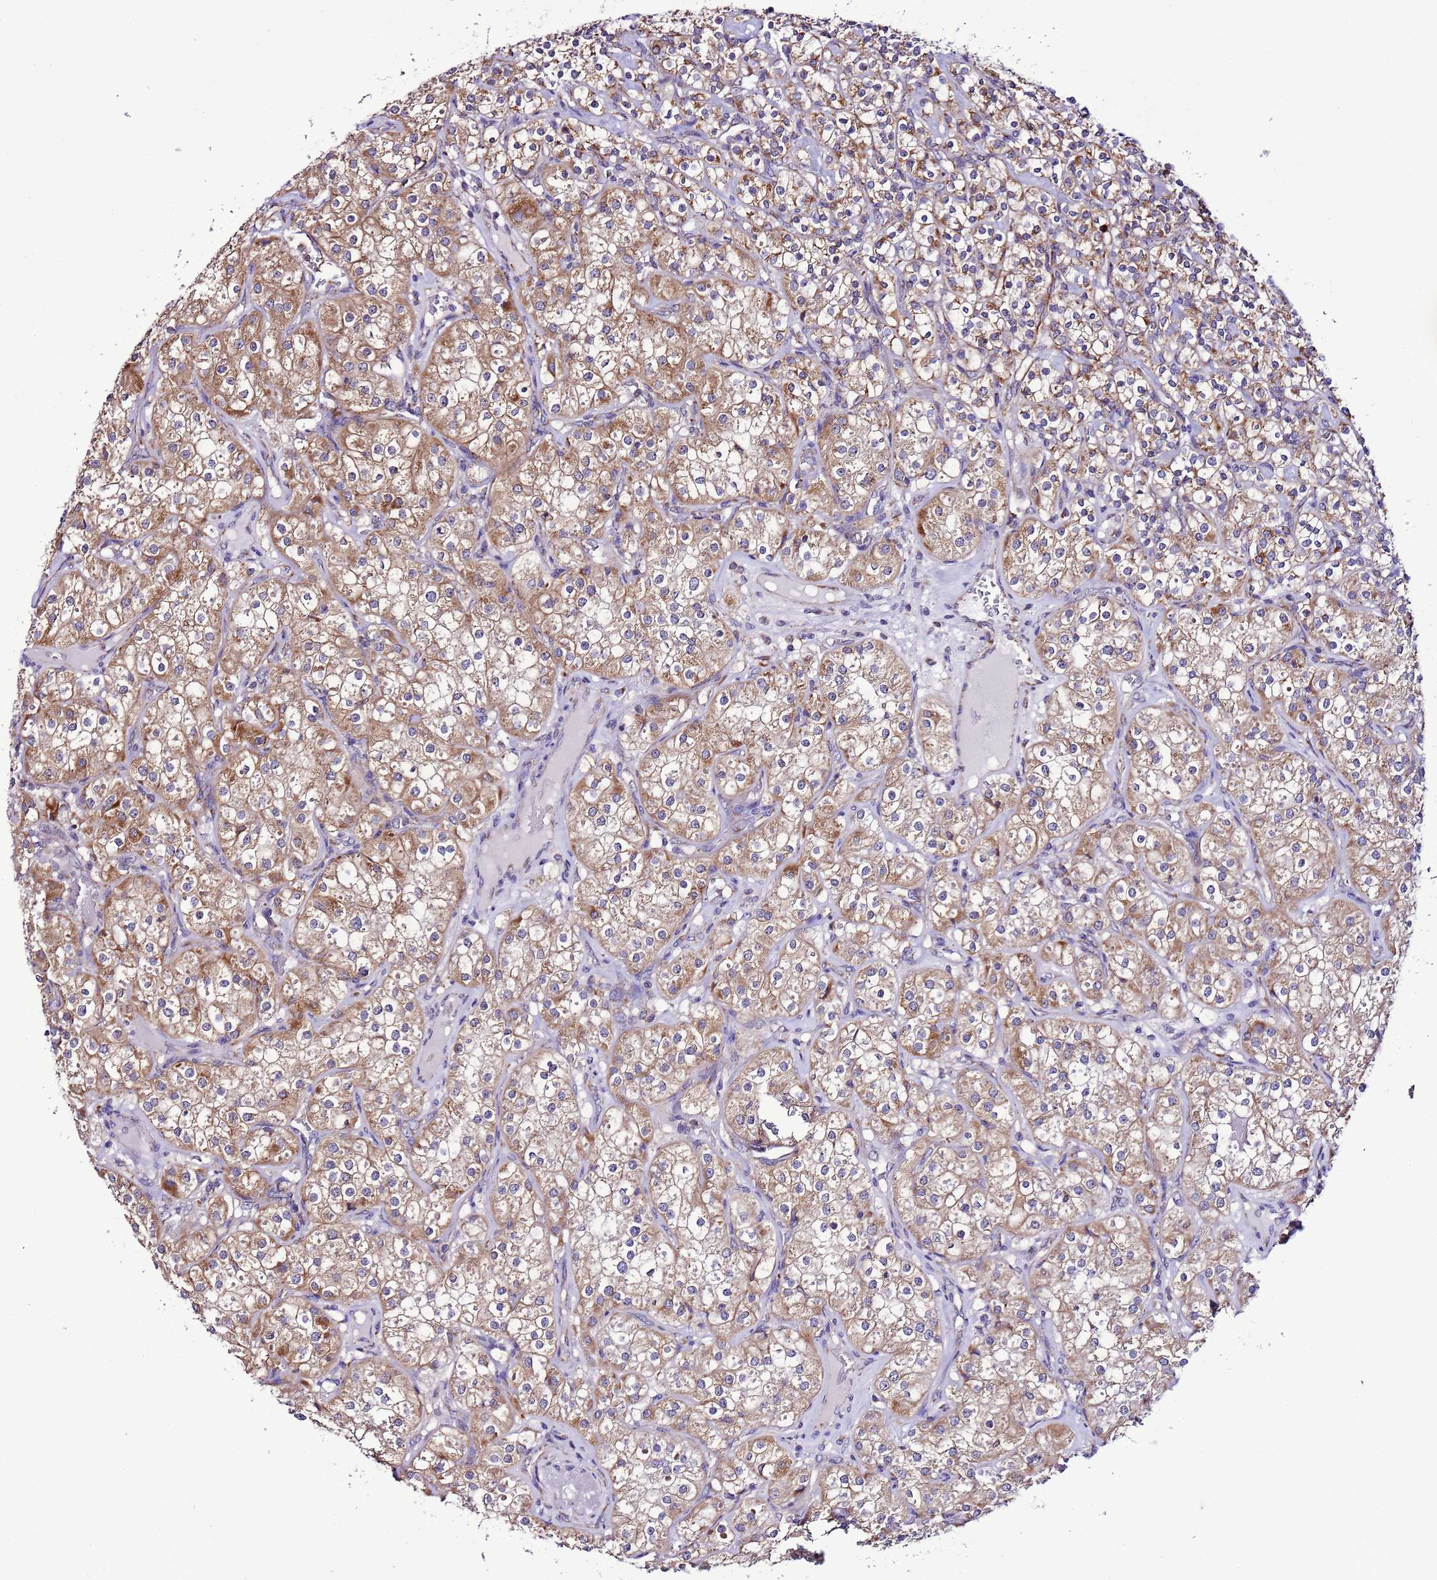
{"staining": {"intensity": "moderate", "quantity": ">75%", "location": "cytoplasmic/membranous"}, "tissue": "renal cancer", "cell_type": "Tumor cells", "image_type": "cancer", "snomed": [{"axis": "morphology", "description": "Adenocarcinoma, NOS"}, {"axis": "topography", "description": "Kidney"}], "caption": "A high-resolution micrograph shows IHC staining of renal adenocarcinoma, which exhibits moderate cytoplasmic/membranous positivity in approximately >75% of tumor cells.", "gene": "UEVLD", "patient": {"sex": "male", "age": 77}}